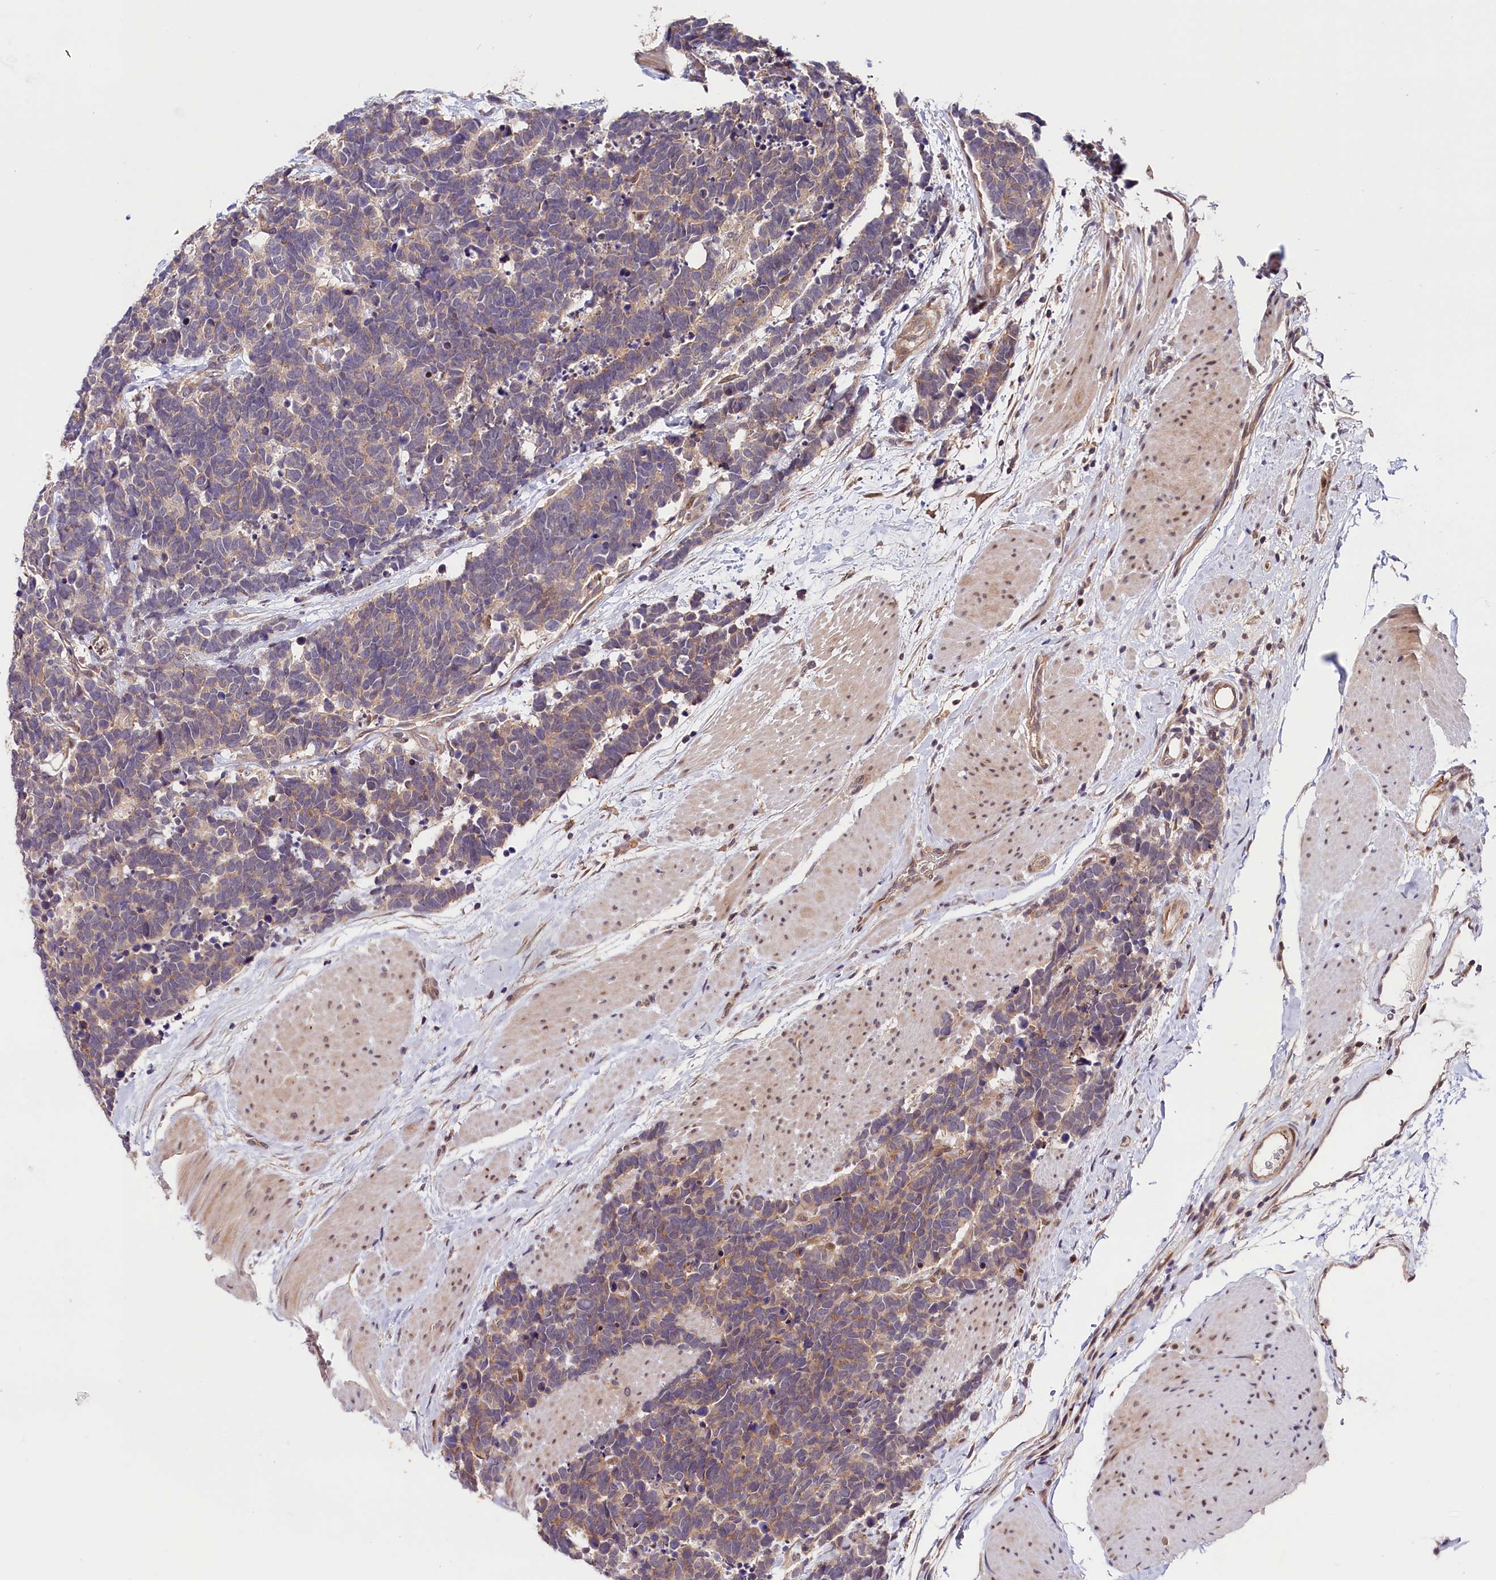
{"staining": {"intensity": "weak", "quantity": "25%-75%", "location": "cytoplasmic/membranous"}, "tissue": "carcinoid", "cell_type": "Tumor cells", "image_type": "cancer", "snomed": [{"axis": "morphology", "description": "Carcinoma, NOS"}, {"axis": "morphology", "description": "Carcinoid, malignant, NOS"}, {"axis": "topography", "description": "Urinary bladder"}], "caption": "The histopathology image reveals immunohistochemical staining of carcinoid. There is weak cytoplasmic/membranous expression is identified in approximately 25%-75% of tumor cells. (IHC, brightfield microscopy, high magnification).", "gene": "CACNA1H", "patient": {"sex": "male", "age": 57}}